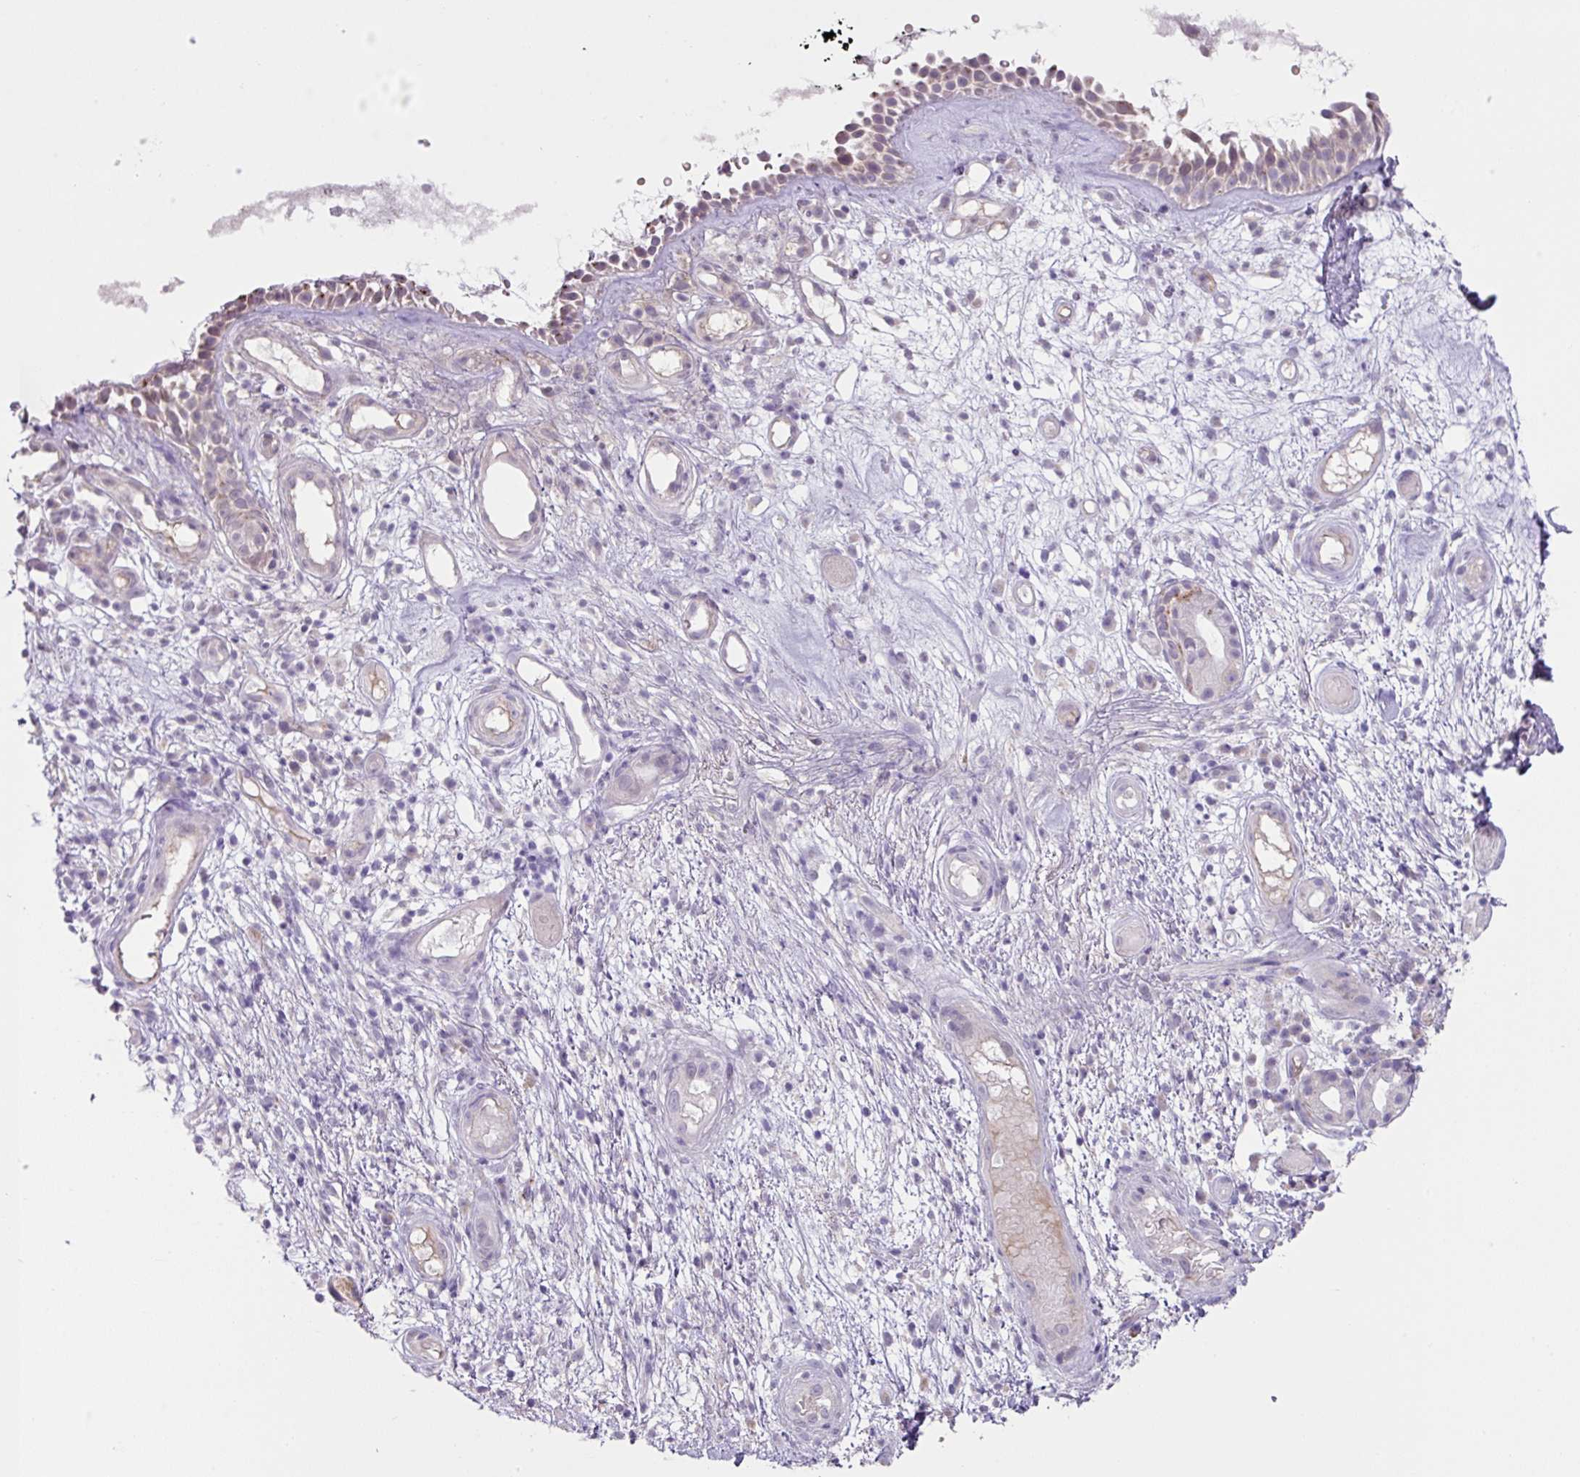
{"staining": {"intensity": "weak", "quantity": "25%-75%", "location": "cytoplasmic/membranous"}, "tissue": "nasopharynx", "cell_type": "Respiratory epithelial cells", "image_type": "normal", "snomed": [{"axis": "morphology", "description": "Normal tissue, NOS"}, {"axis": "morphology", "description": "Inflammation, NOS"}, {"axis": "topography", "description": "Nasopharynx"}], "caption": "Immunohistochemistry (IHC) micrograph of unremarkable nasopharynx: human nasopharynx stained using immunohistochemistry (IHC) shows low levels of weak protein expression localized specifically in the cytoplasmic/membranous of respiratory epithelial cells, appearing as a cytoplasmic/membranous brown color.", "gene": "PLEKHH3", "patient": {"sex": "male", "age": 54}}